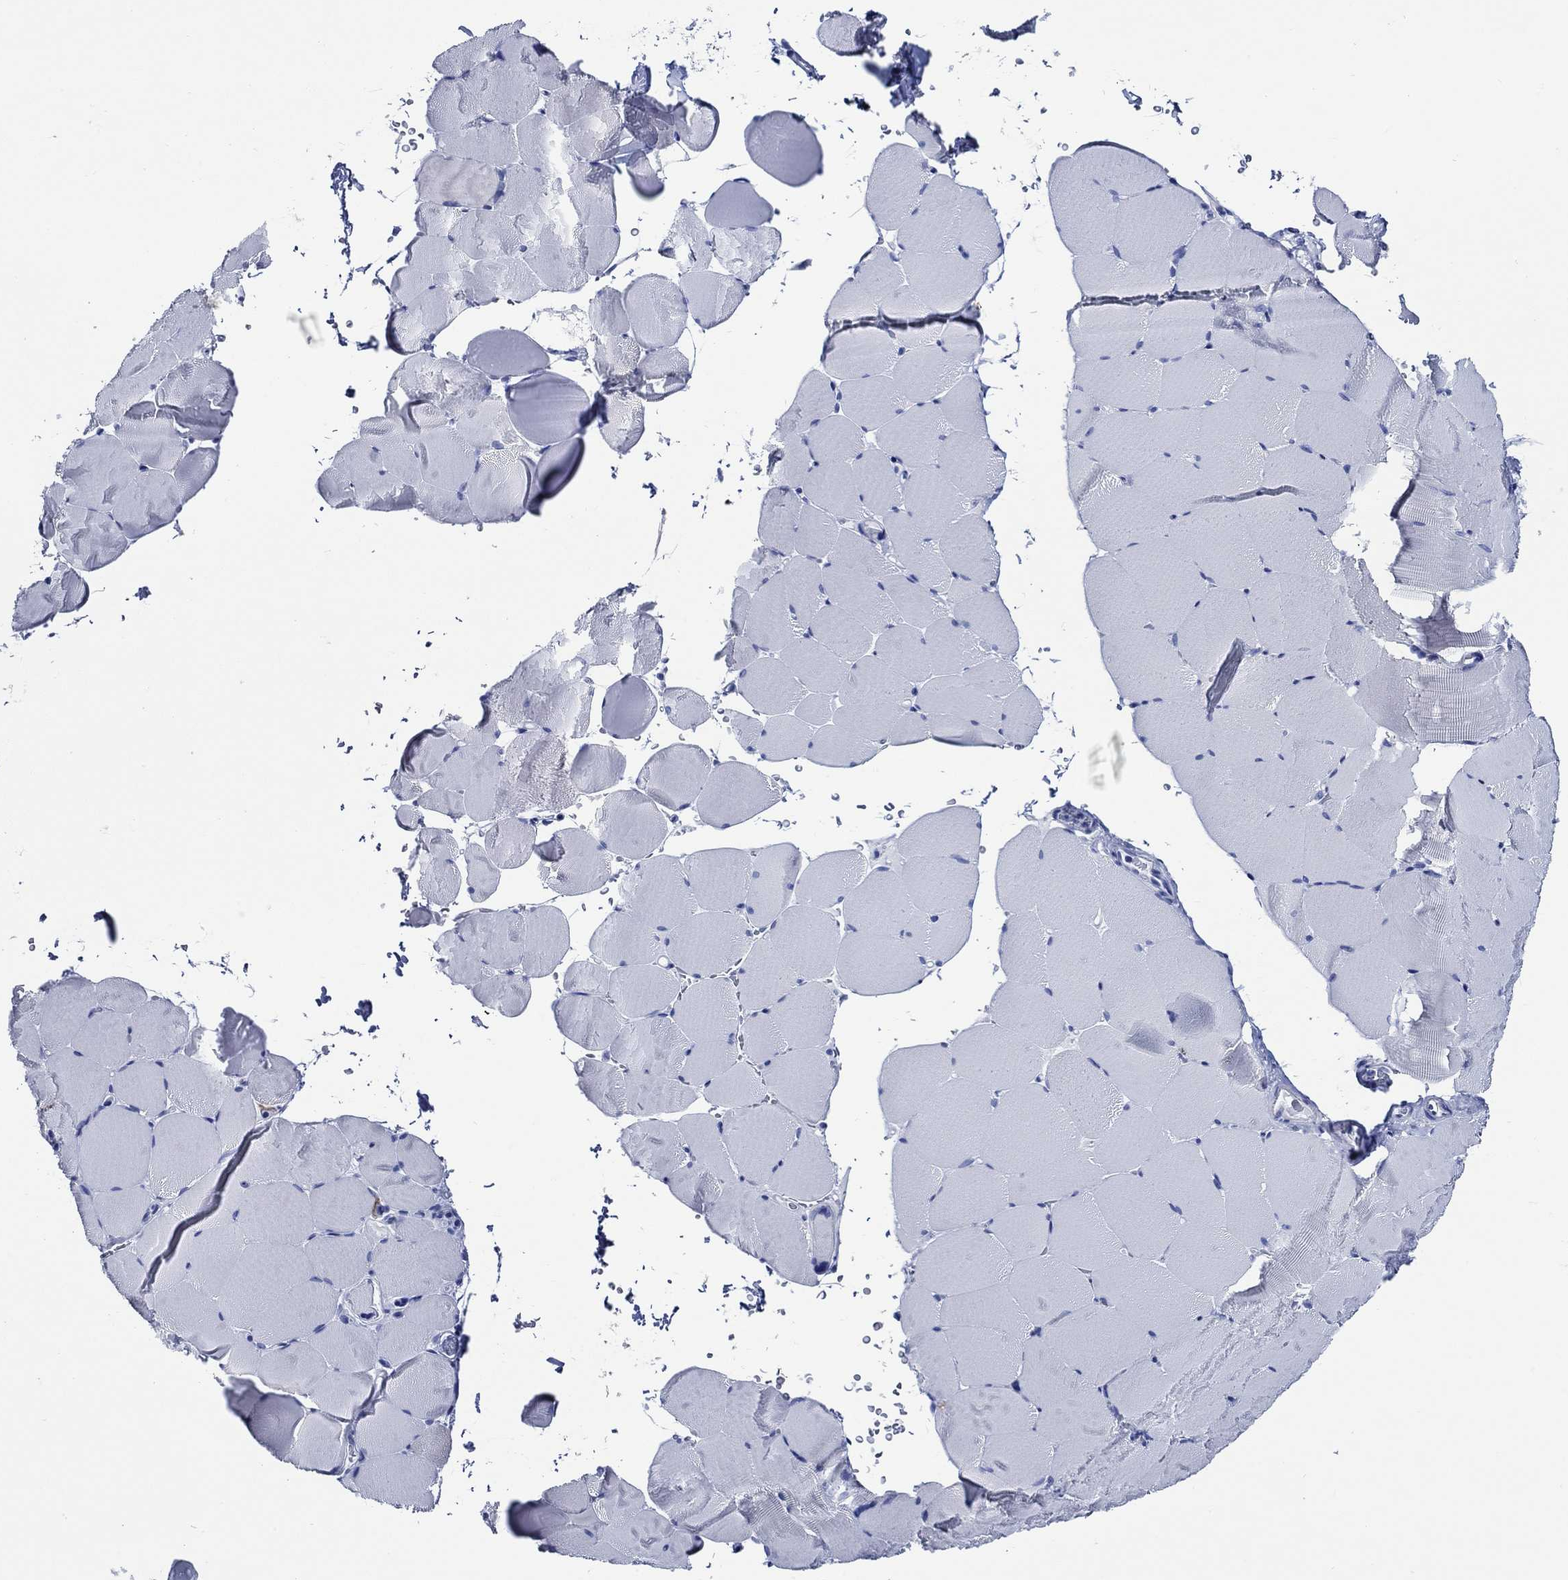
{"staining": {"intensity": "negative", "quantity": "none", "location": "none"}, "tissue": "skeletal muscle", "cell_type": "Myocytes", "image_type": "normal", "snomed": [{"axis": "morphology", "description": "Normal tissue, NOS"}, {"axis": "topography", "description": "Skeletal muscle"}], "caption": "DAB (3,3'-diaminobenzidine) immunohistochemical staining of unremarkable human skeletal muscle shows no significant staining in myocytes. Brightfield microscopy of immunohistochemistry (IHC) stained with DAB (3,3'-diaminobenzidine) (brown) and hematoxylin (blue), captured at high magnification.", "gene": "WDR62", "patient": {"sex": "female", "age": 37}}